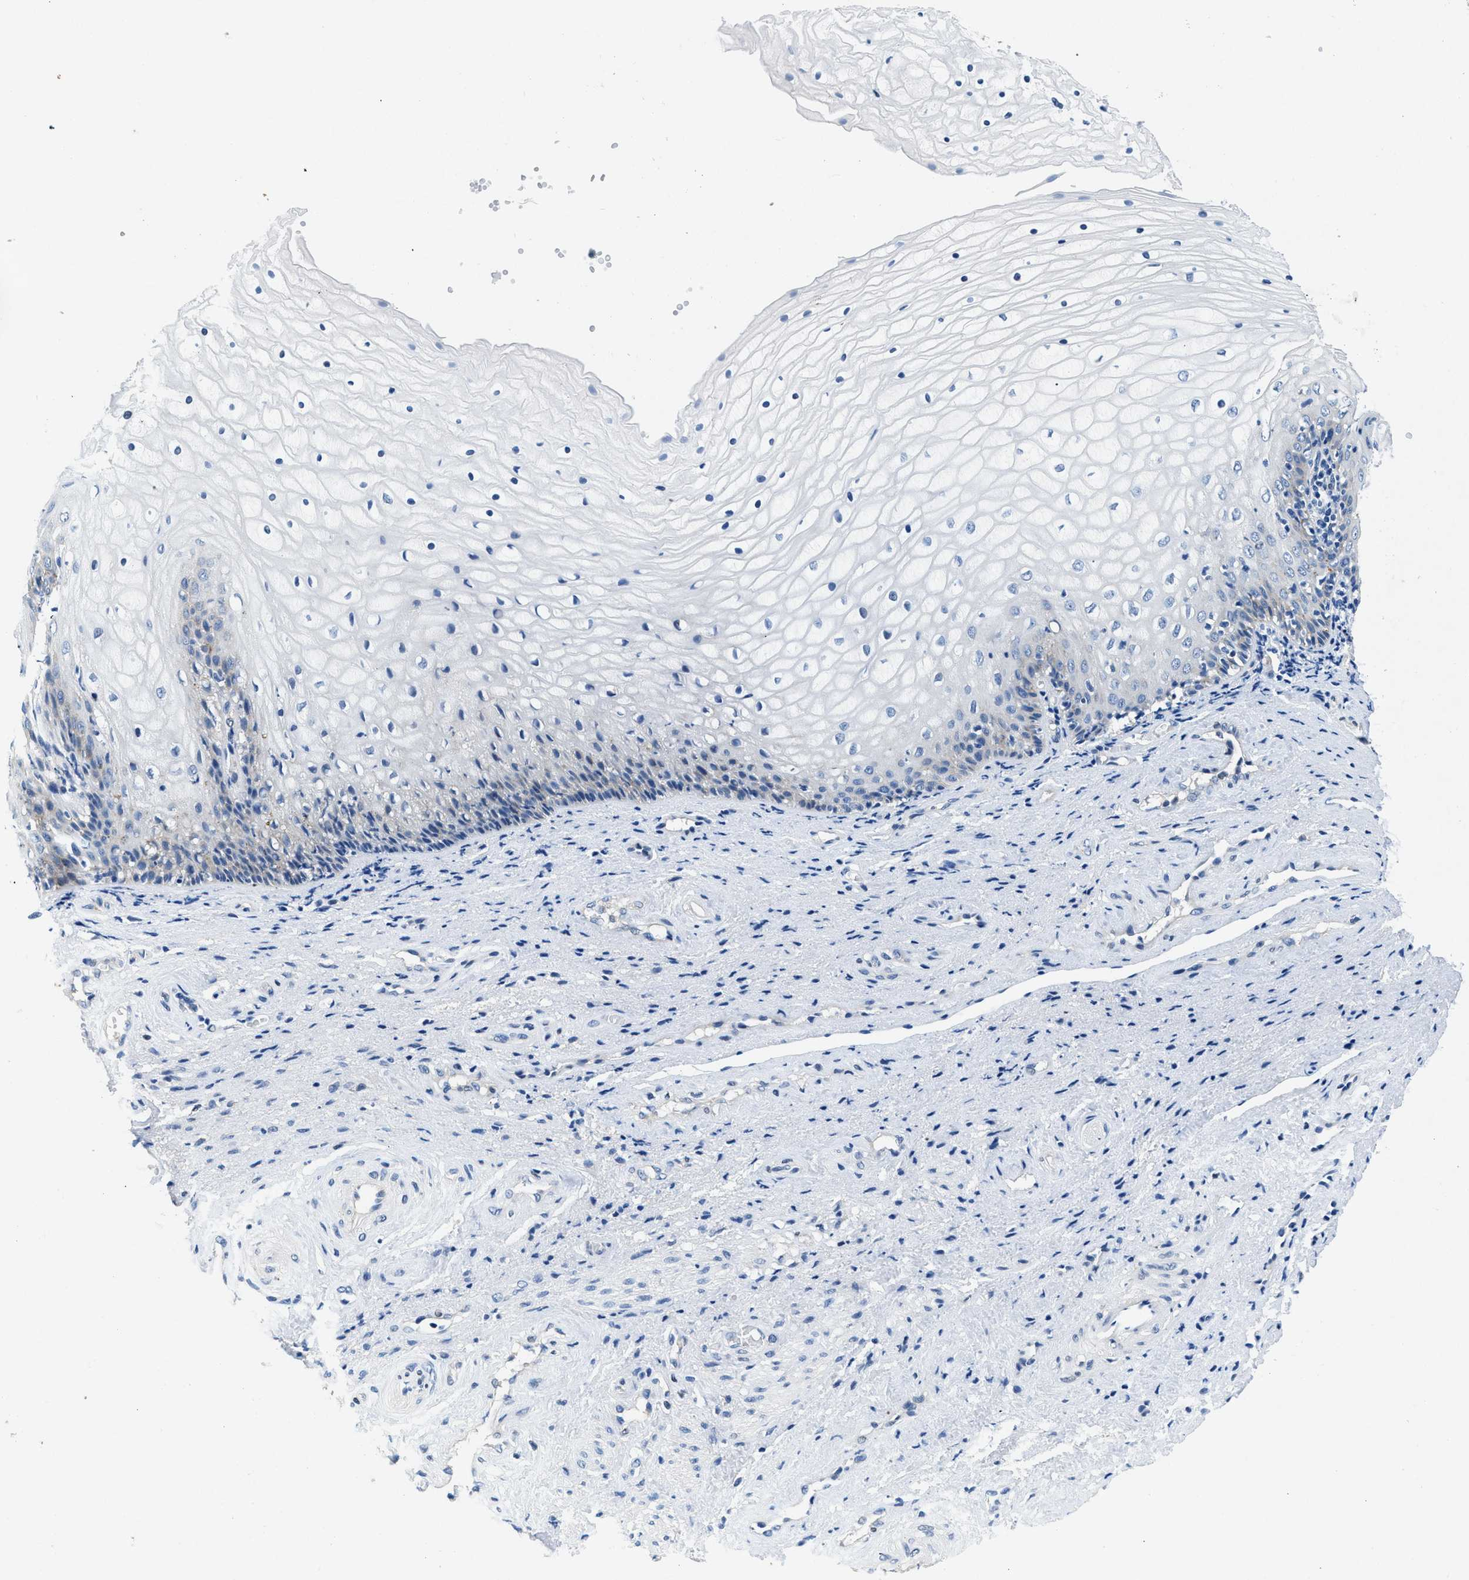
{"staining": {"intensity": "negative", "quantity": "none", "location": "none"}, "tissue": "vagina", "cell_type": "Squamous epithelial cells", "image_type": "normal", "snomed": [{"axis": "morphology", "description": "Normal tissue, NOS"}, {"axis": "topography", "description": "Vagina"}], "caption": "Vagina stained for a protein using immunohistochemistry (IHC) exhibits no staining squamous epithelial cells.", "gene": "COPS2", "patient": {"sex": "female", "age": 34}}